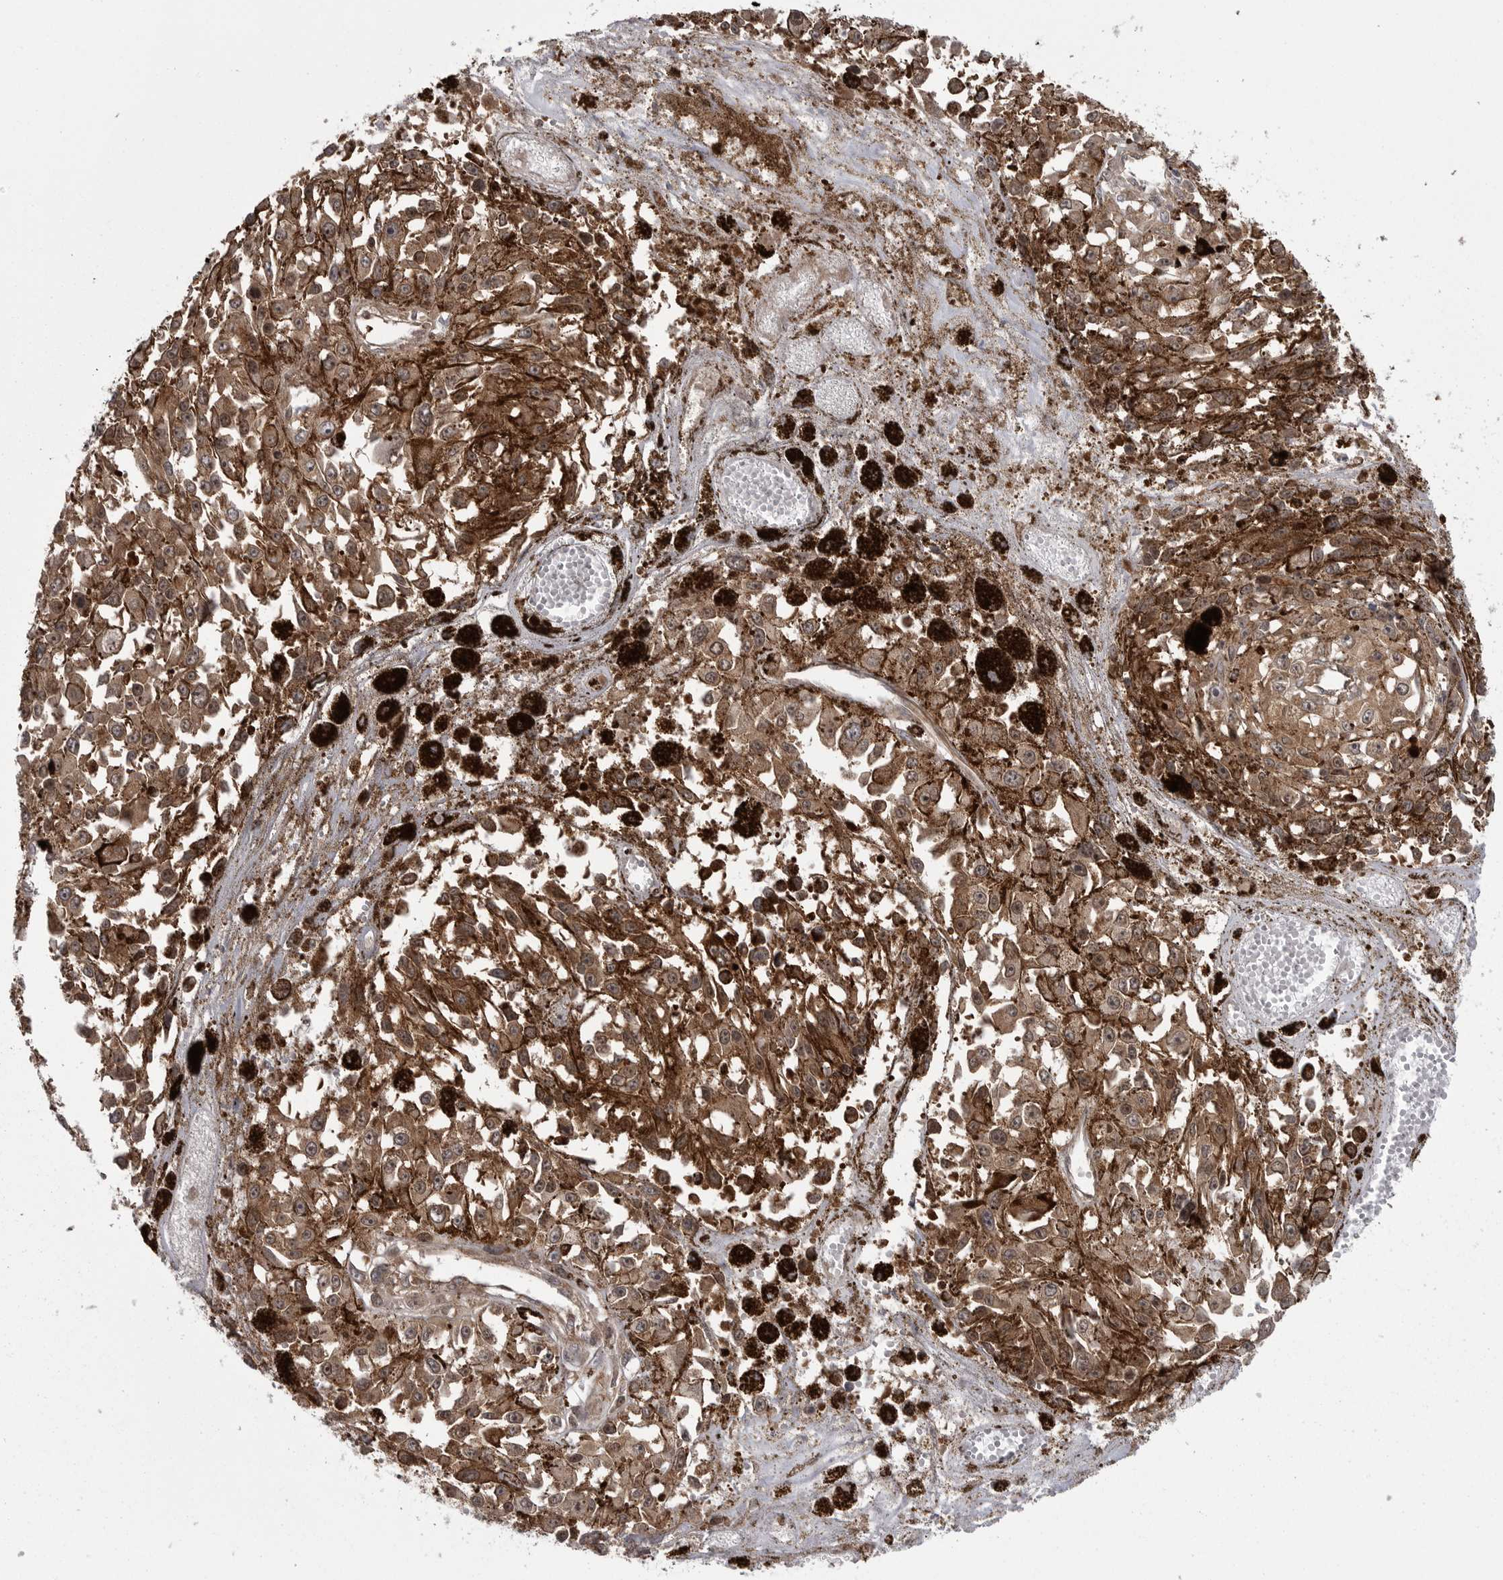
{"staining": {"intensity": "moderate", "quantity": ">75%", "location": "cytoplasmic/membranous"}, "tissue": "melanoma", "cell_type": "Tumor cells", "image_type": "cancer", "snomed": [{"axis": "morphology", "description": "Malignant melanoma, Metastatic site"}, {"axis": "topography", "description": "Lymph node"}], "caption": "Protein staining exhibits moderate cytoplasmic/membranous positivity in approximately >75% of tumor cells in melanoma.", "gene": "STK24", "patient": {"sex": "male", "age": 59}}